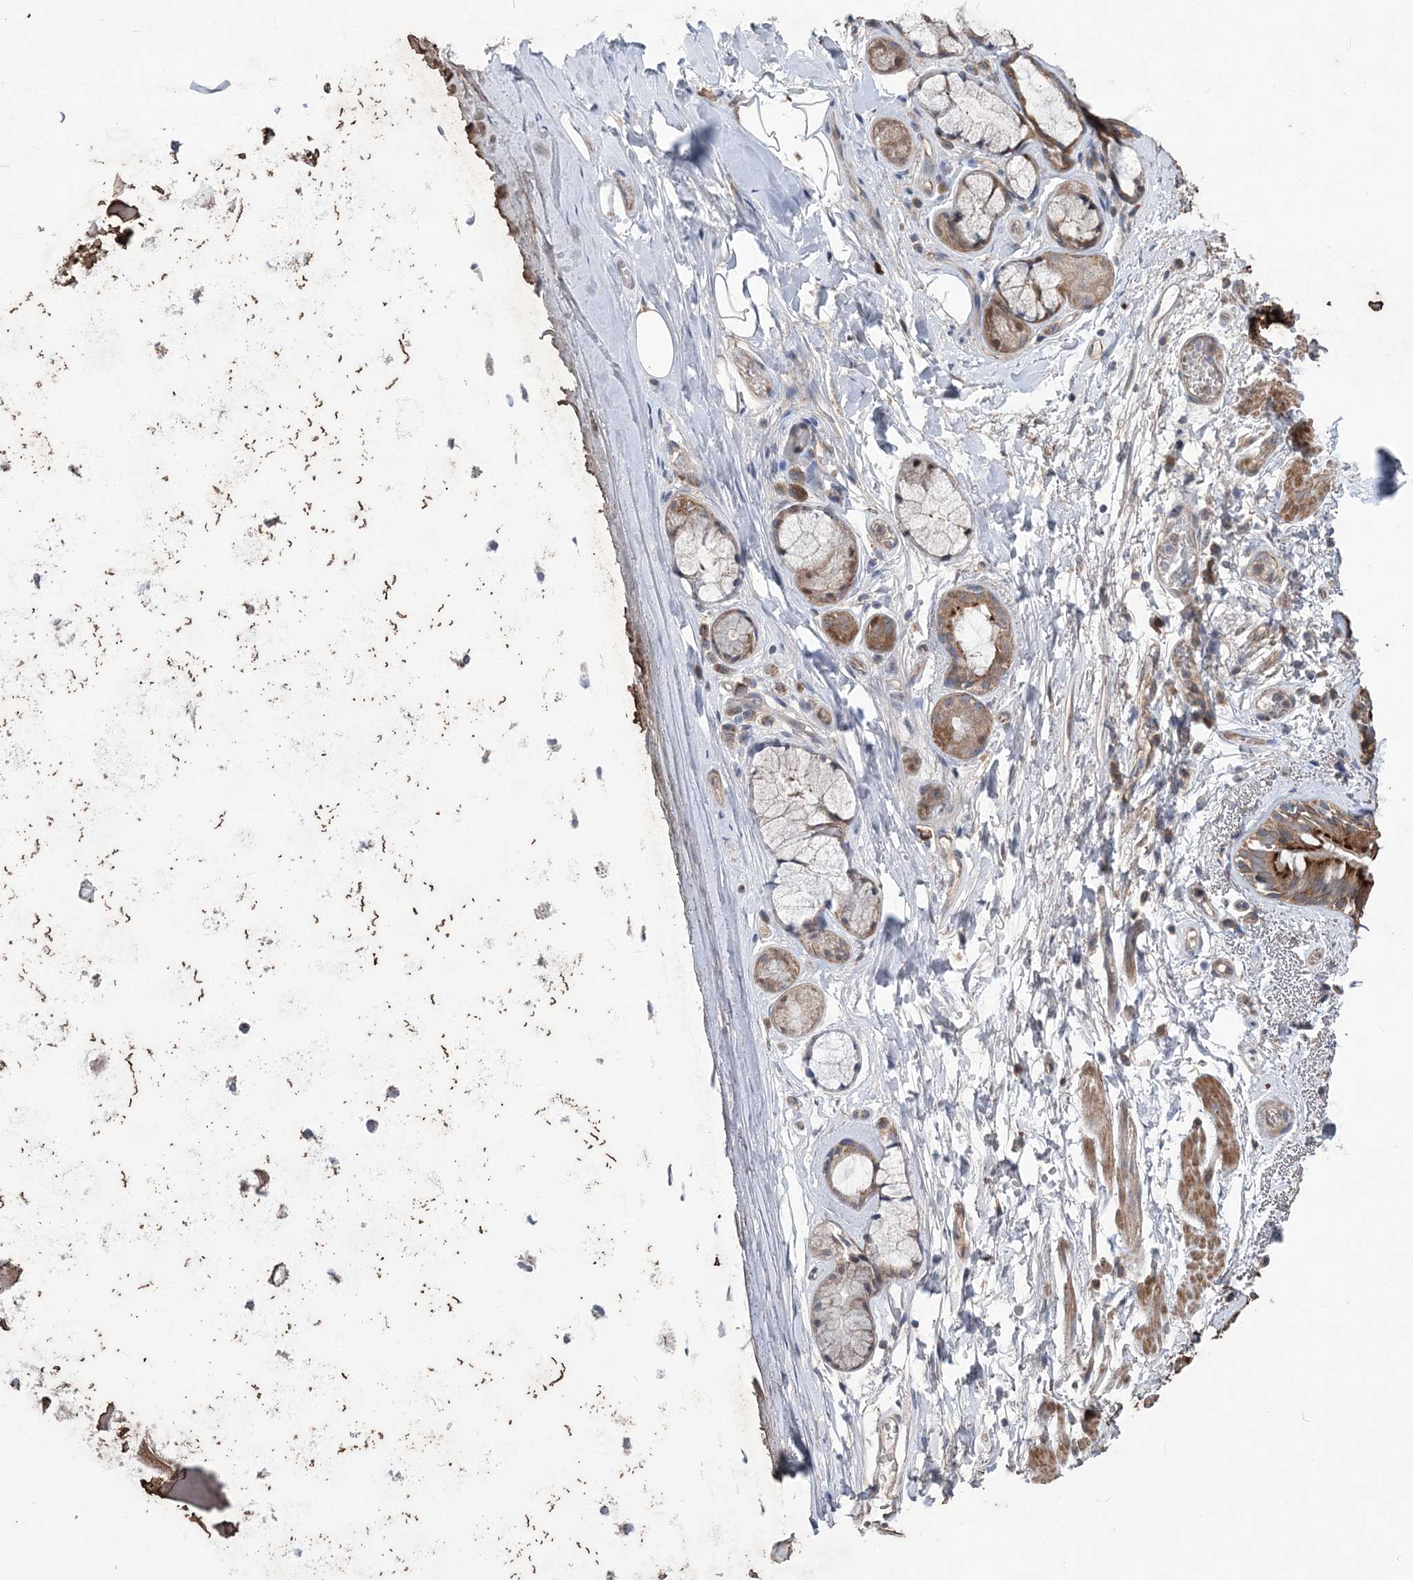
{"staining": {"intensity": "weak", "quantity": "<25%", "location": "cytoplasmic/membranous"}, "tissue": "adipose tissue", "cell_type": "Adipocytes", "image_type": "normal", "snomed": [{"axis": "morphology", "description": "Normal tissue, NOS"}, {"axis": "topography", "description": "Lymph node"}, {"axis": "topography", "description": "Bronchus"}], "caption": "Protein analysis of normal adipose tissue demonstrates no significant positivity in adipocytes.", "gene": "MTRF1L", "patient": {"sex": "male", "age": 63}}